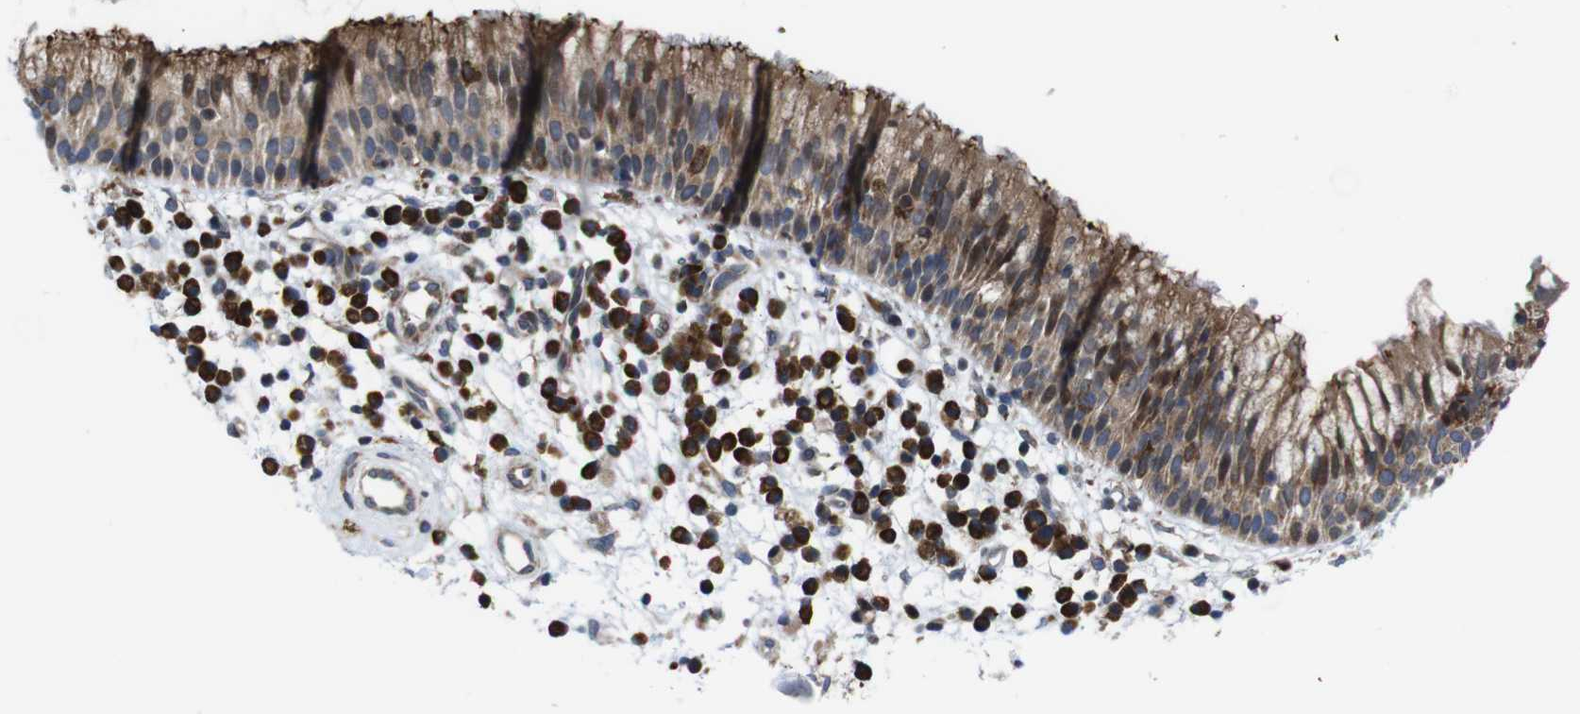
{"staining": {"intensity": "moderate", "quantity": ">75%", "location": "cytoplasmic/membranous,nuclear"}, "tissue": "nasopharynx", "cell_type": "Respiratory epithelial cells", "image_type": "normal", "snomed": [{"axis": "morphology", "description": "Normal tissue, NOS"}, {"axis": "topography", "description": "Nasopharynx"}], "caption": "DAB immunohistochemical staining of unremarkable nasopharynx displays moderate cytoplasmic/membranous,nuclear protein staining in about >75% of respiratory epithelial cells. (DAB IHC with brightfield microscopy, high magnification).", "gene": "PTPN1", "patient": {"sex": "male", "age": 21}}